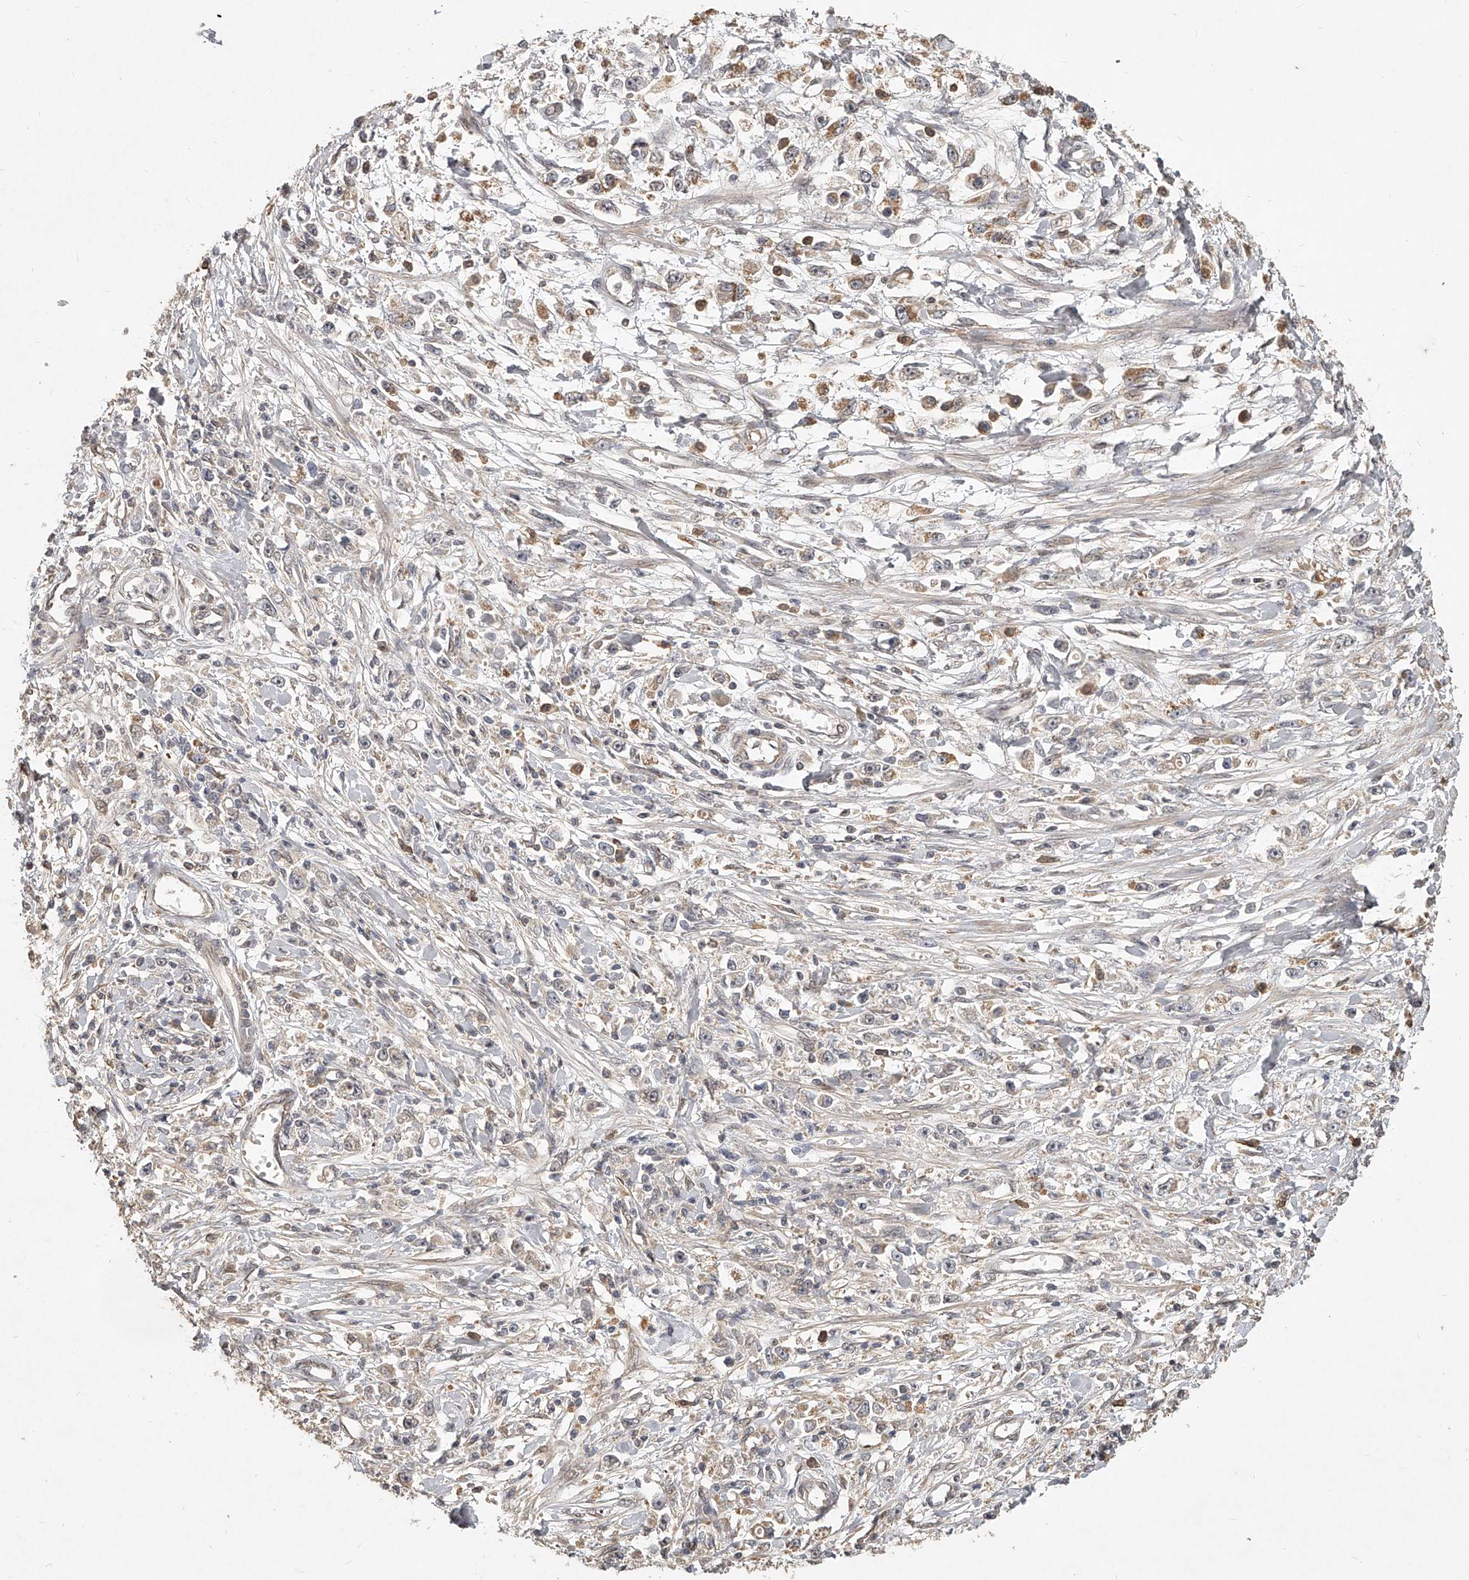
{"staining": {"intensity": "weak", "quantity": "<25%", "location": "cytoplasmic/membranous"}, "tissue": "stomach cancer", "cell_type": "Tumor cells", "image_type": "cancer", "snomed": [{"axis": "morphology", "description": "Adenocarcinoma, NOS"}, {"axis": "topography", "description": "Stomach"}], "caption": "A photomicrograph of stomach cancer (adenocarcinoma) stained for a protein displays no brown staining in tumor cells.", "gene": "SLC37A1", "patient": {"sex": "female", "age": 59}}